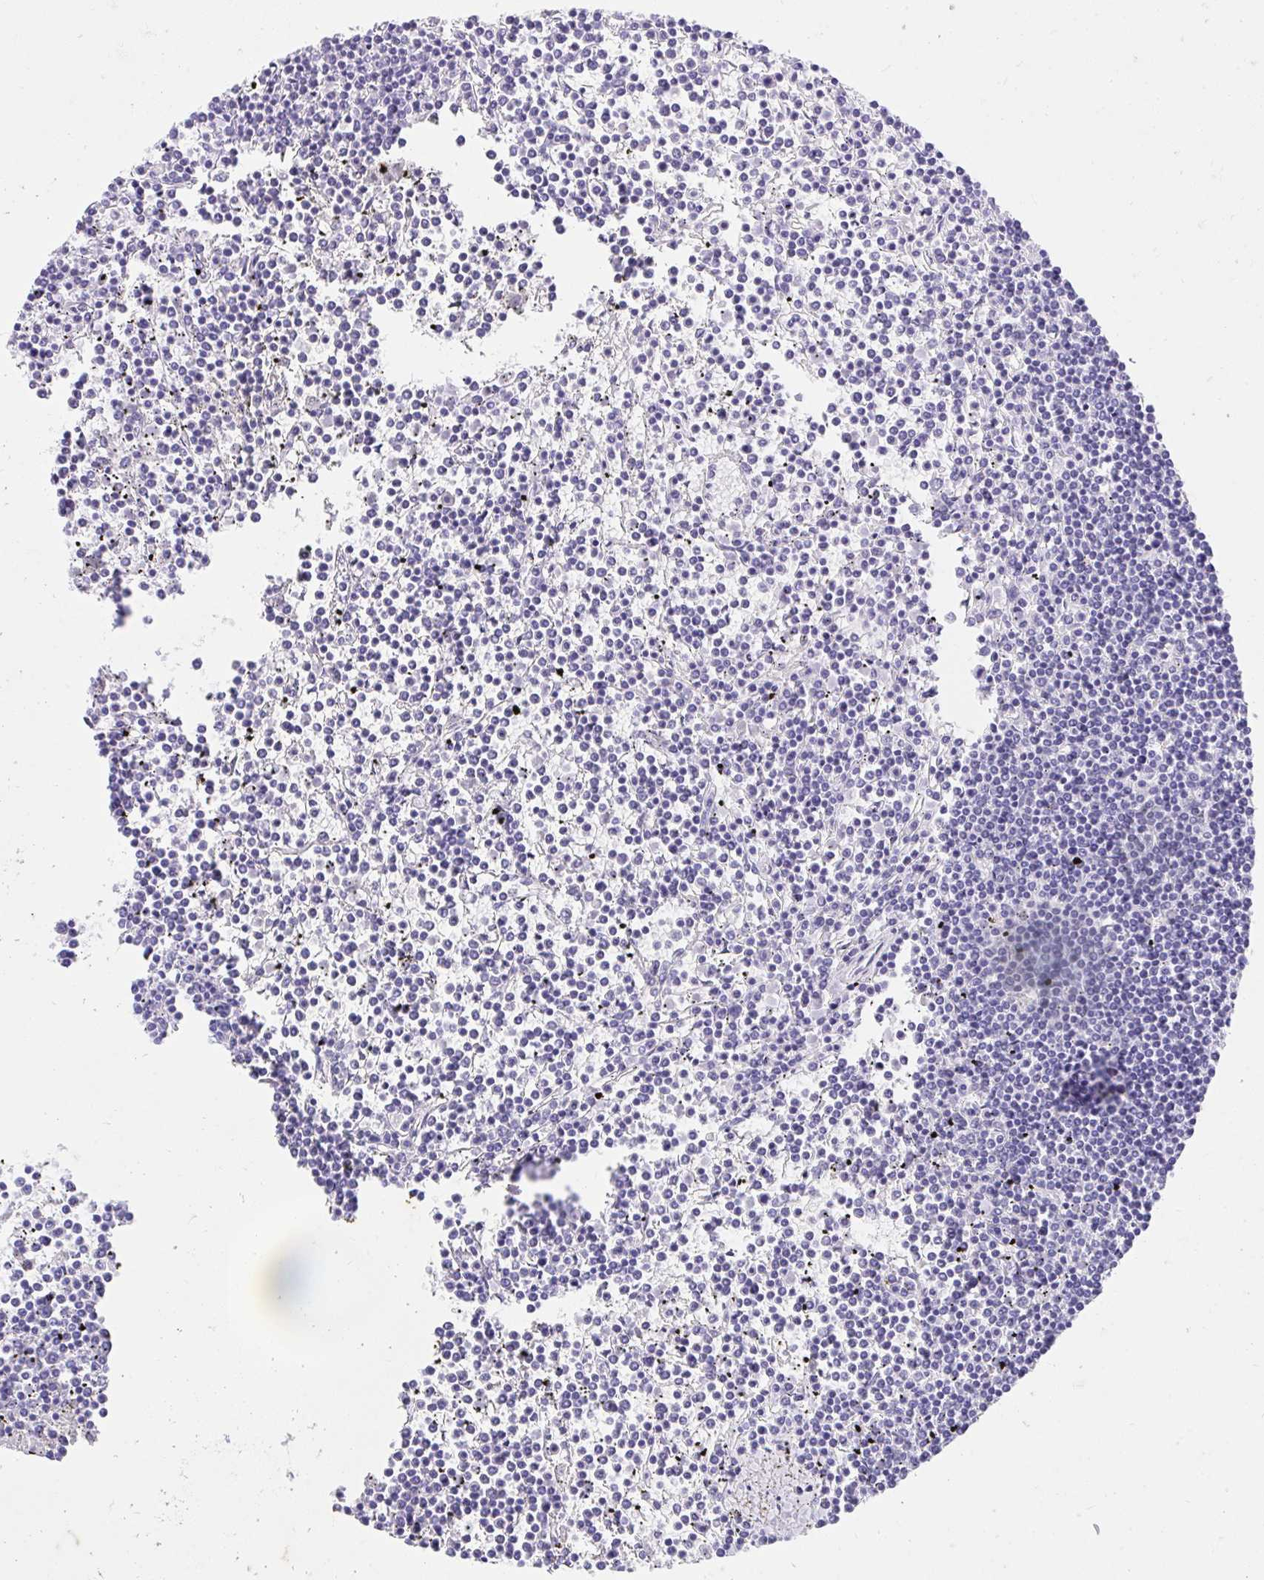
{"staining": {"intensity": "negative", "quantity": "none", "location": "none"}, "tissue": "lymphoma", "cell_type": "Tumor cells", "image_type": "cancer", "snomed": [{"axis": "morphology", "description": "Malignant lymphoma, non-Hodgkin's type, Low grade"}, {"axis": "topography", "description": "Spleen"}], "caption": "This is an immunohistochemistry micrograph of human lymphoma. There is no staining in tumor cells.", "gene": "KLK1", "patient": {"sex": "female", "age": 19}}